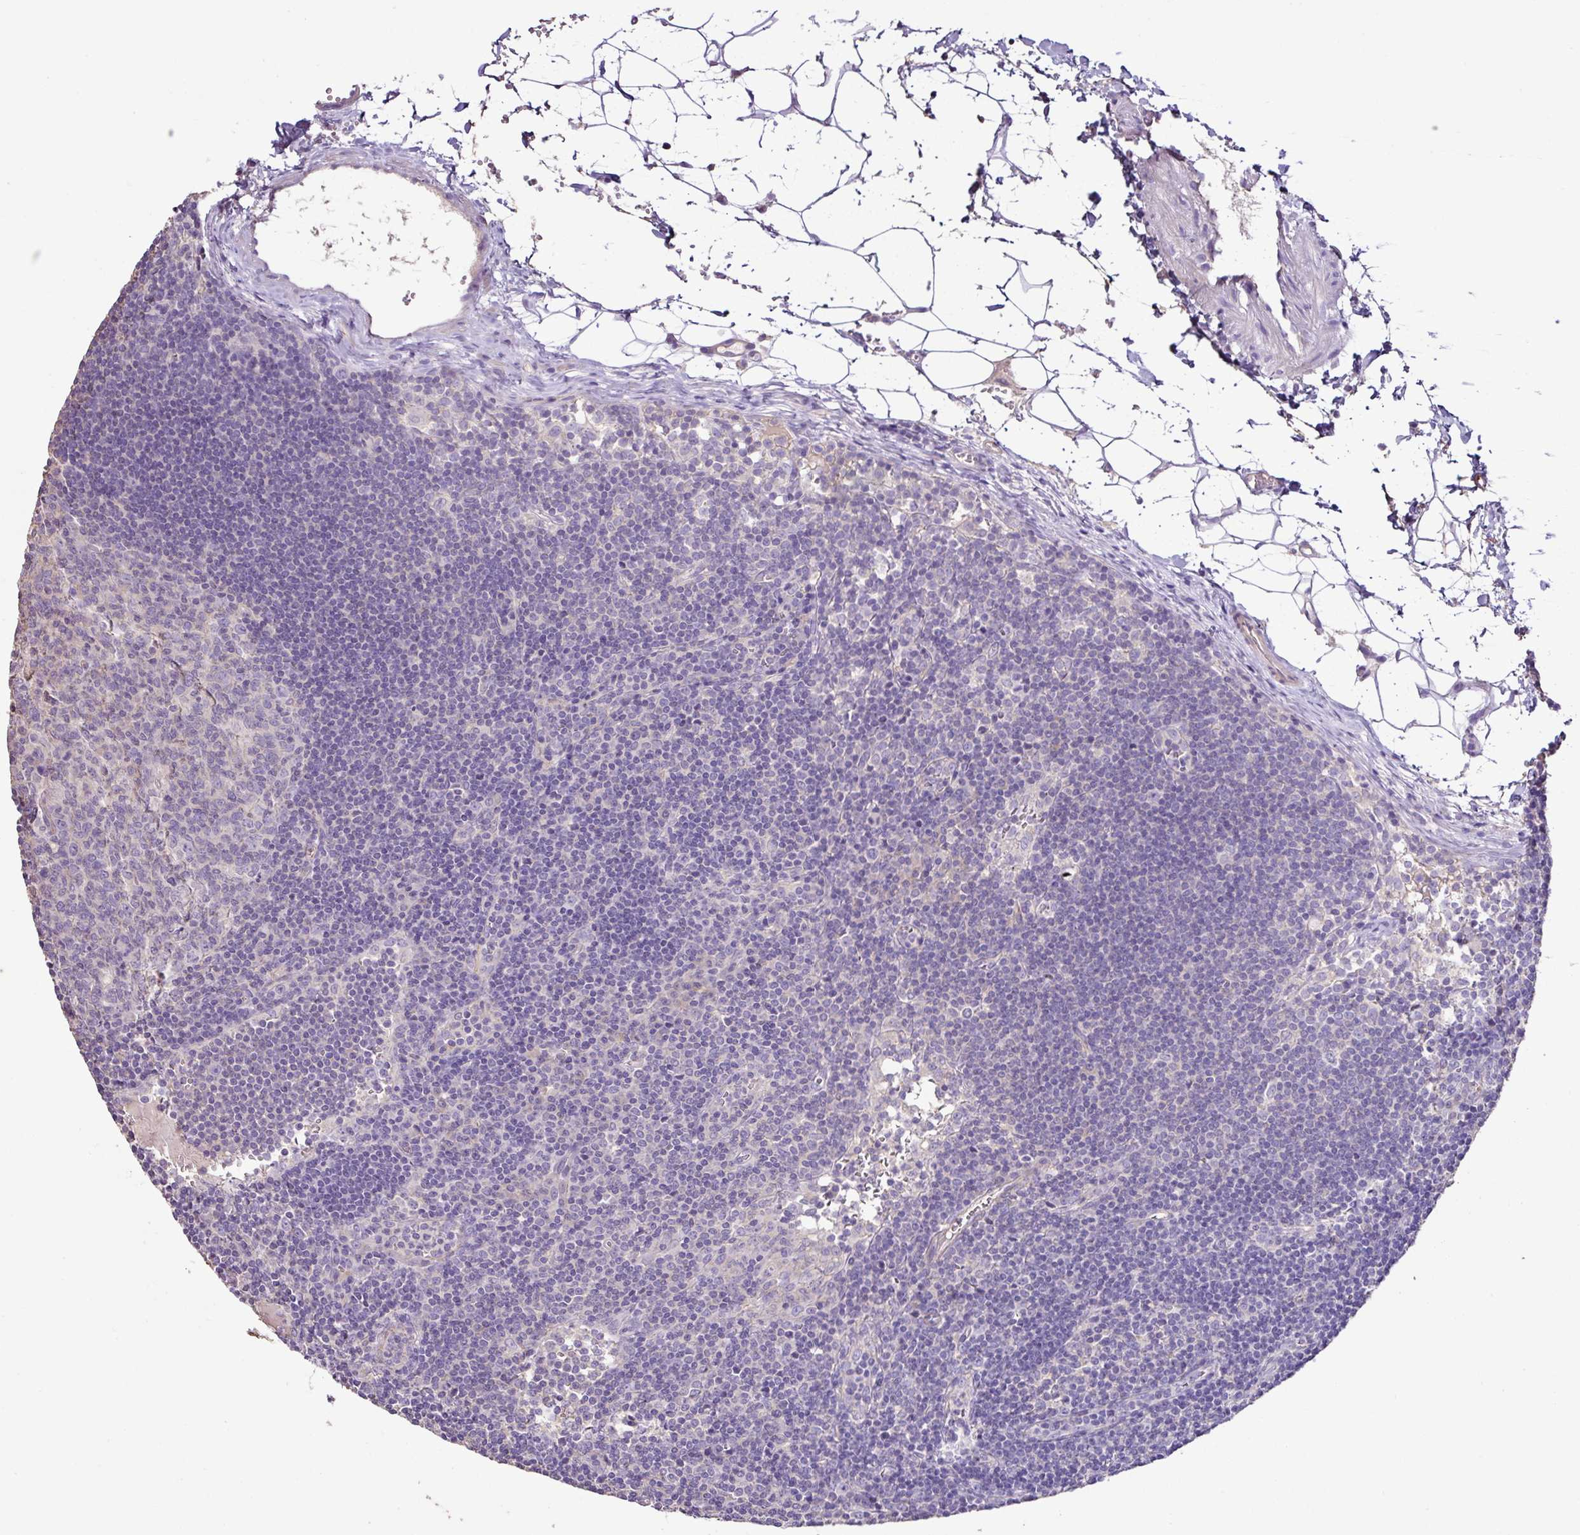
{"staining": {"intensity": "negative", "quantity": "none", "location": "none"}, "tissue": "lymph node", "cell_type": "Germinal center cells", "image_type": "normal", "snomed": [{"axis": "morphology", "description": "Normal tissue, NOS"}, {"axis": "topography", "description": "Lymph node"}], "caption": "High magnification brightfield microscopy of unremarkable lymph node stained with DAB (brown) and counterstained with hematoxylin (blue): germinal center cells show no significant staining. Brightfield microscopy of immunohistochemistry (IHC) stained with DAB (brown) and hematoxylin (blue), captured at high magnification.", "gene": "AGR3", "patient": {"sex": "female", "age": 29}}